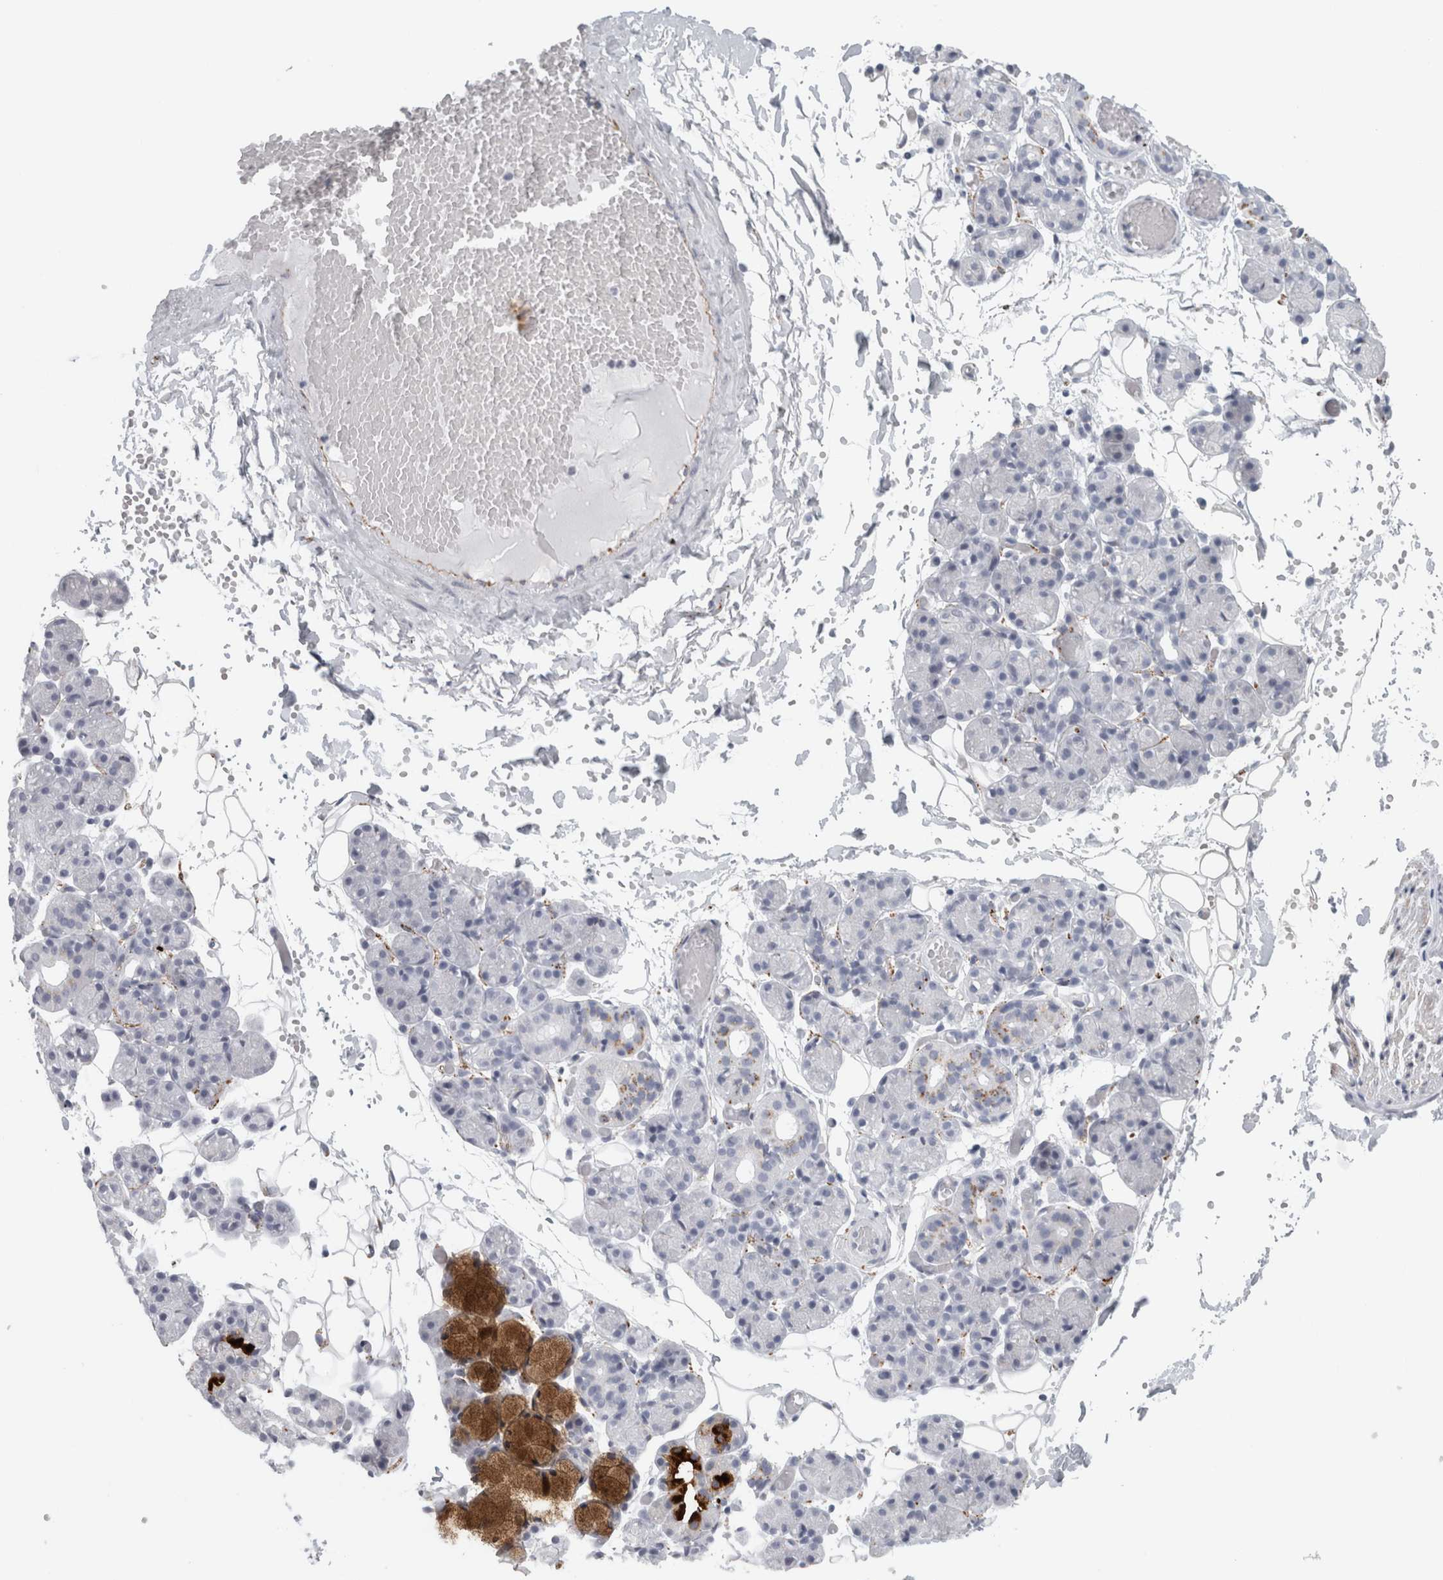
{"staining": {"intensity": "moderate", "quantity": "<25%", "location": "cytoplasmic/membranous"}, "tissue": "salivary gland", "cell_type": "Glandular cells", "image_type": "normal", "snomed": [{"axis": "morphology", "description": "Normal tissue, NOS"}, {"axis": "topography", "description": "Salivary gland"}], "caption": "Human salivary gland stained with a brown dye displays moderate cytoplasmic/membranous positive positivity in about <25% of glandular cells.", "gene": "CPE", "patient": {"sex": "male", "age": 63}}